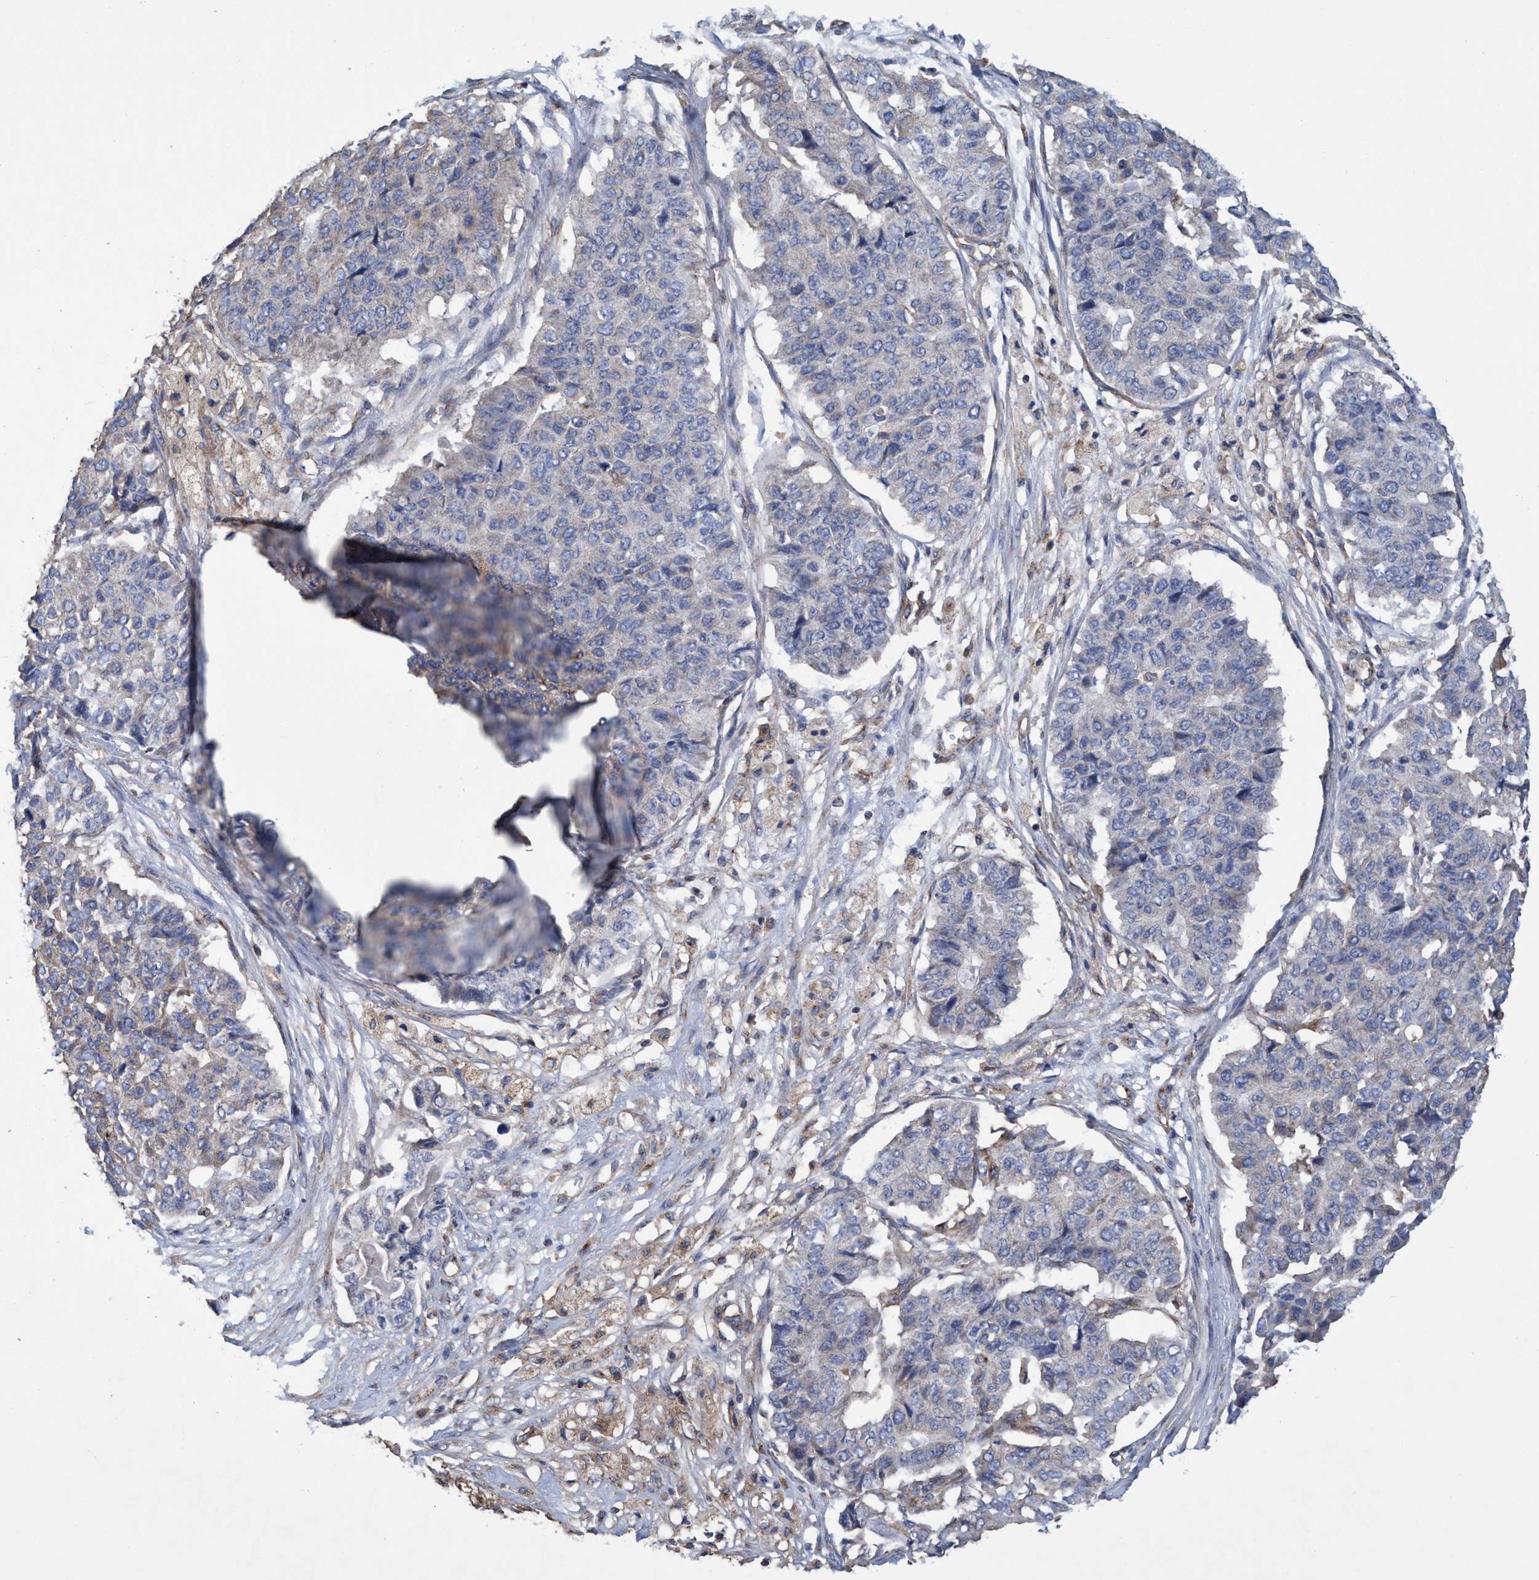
{"staining": {"intensity": "negative", "quantity": "none", "location": "none"}, "tissue": "pancreatic cancer", "cell_type": "Tumor cells", "image_type": "cancer", "snomed": [{"axis": "morphology", "description": "Adenocarcinoma, NOS"}, {"axis": "topography", "description": "Pancreas"}], "caption": "An IHC micrograph of pancreatic adenocarcinoma is shown. There is no staining in tumor cells of pancreatic adenocarcinoma. (DAB immunohistochemistry visualized using brightfield microscopy, high magnification).", "gene": "BICD2", "patient": {"sex": "male", "age": 50}}